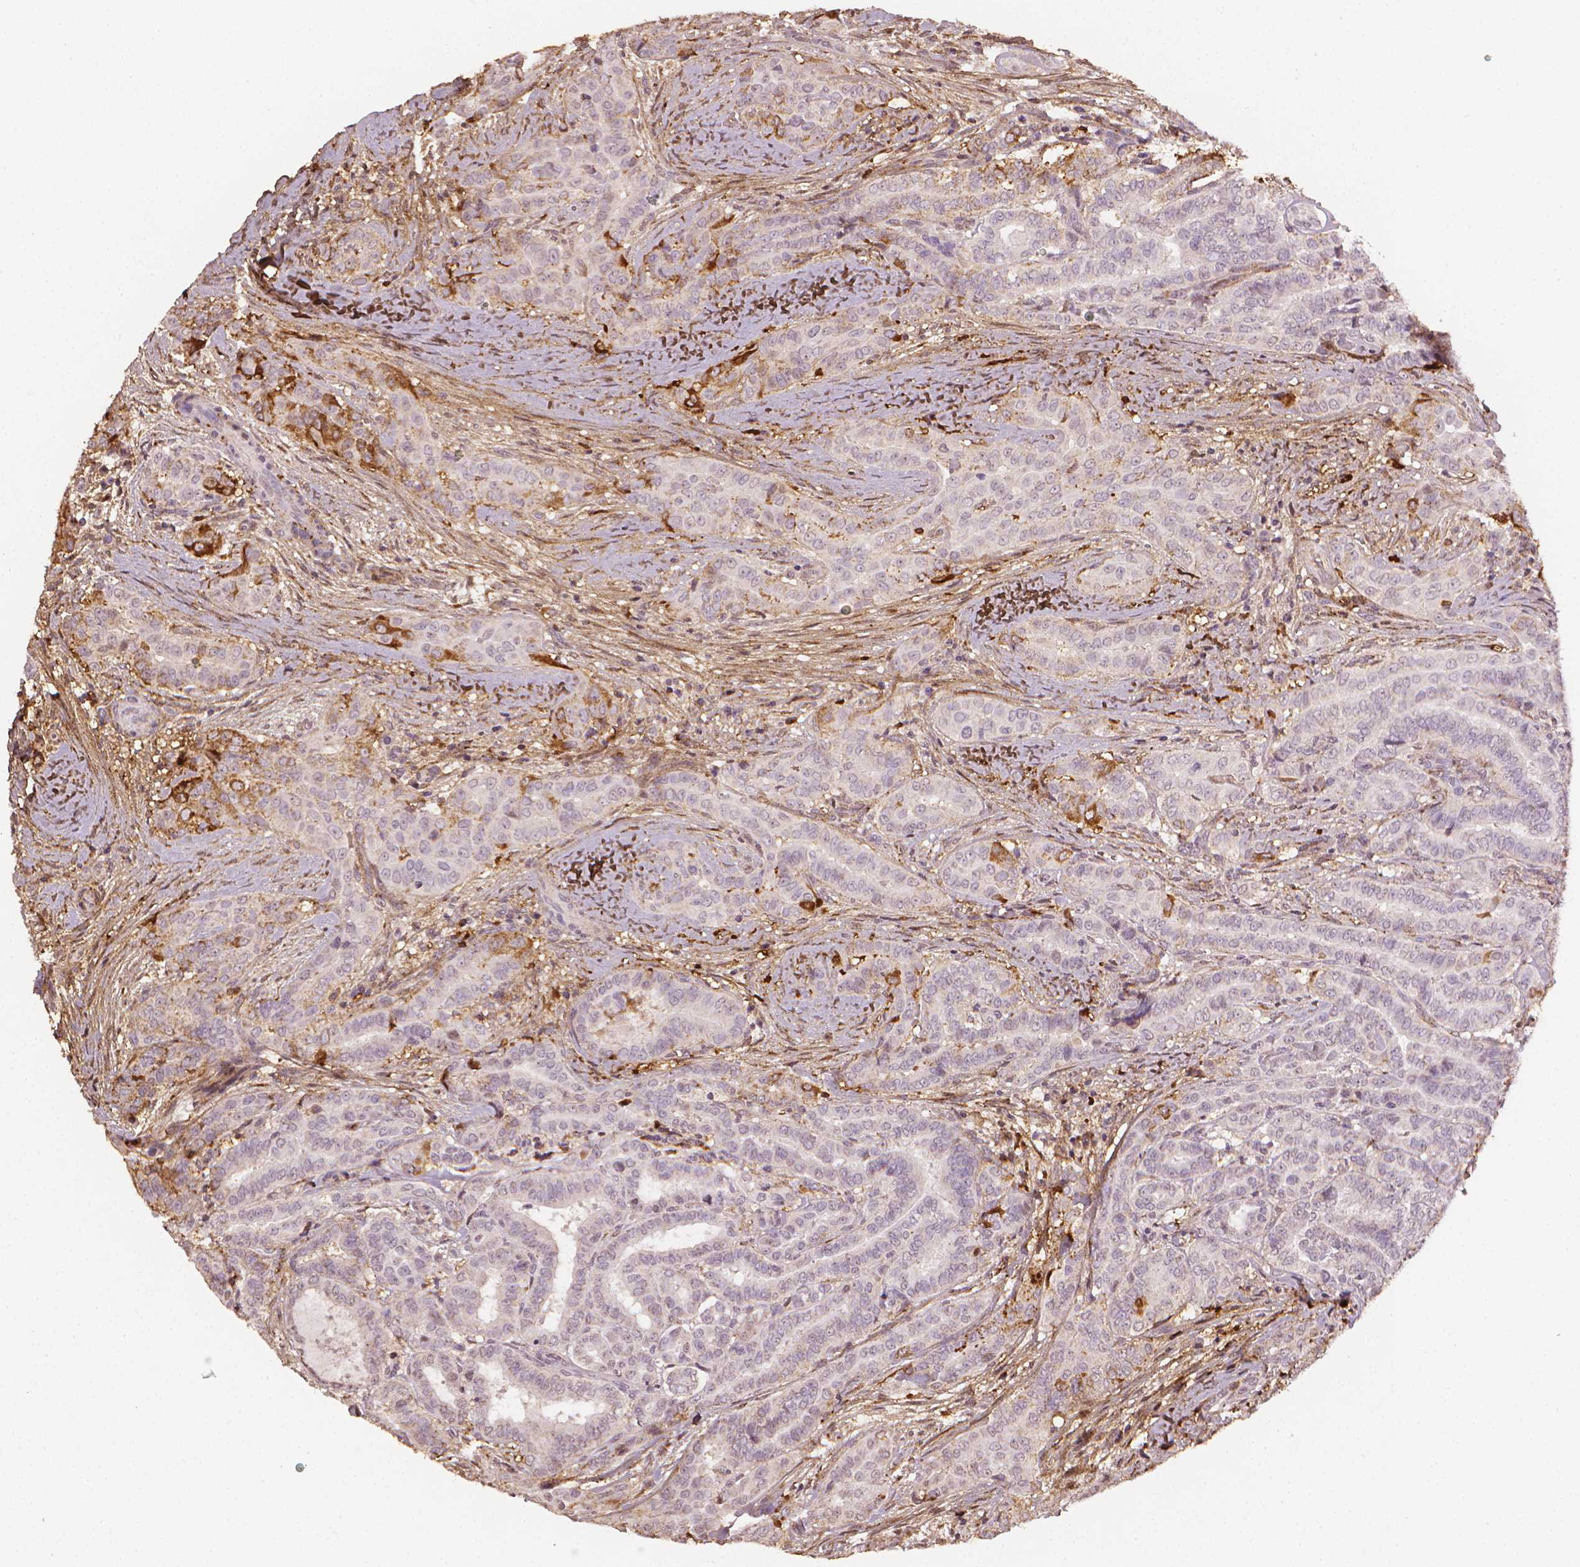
{"staining": {"intensity": "moderate", "quantity": "<25%", "location": "cytoplasmic/membranous"}, "tissue": "thyroid cancer", "cell_type": "Tumor cells", "image_type": "cancer", "snomed": [{"axis": "morphology", "description": "Papillary adenocarcinoma, NOS"}, {"axis": "morphology", "description": "Papillary adenoma metastatic"}, {"axis": "topography", "description": "Thyroid gland"}], "caption": "A low amount of moderate cytoplasmic/membranous staining is appreciated in approximately <25% of tumor cells in thyroid cancer tissue. (DAB IHC, brown staining for protein, blue staining for nuclei).", "gene": "DCN", "patient": {"sex": "female", "age": 50}}